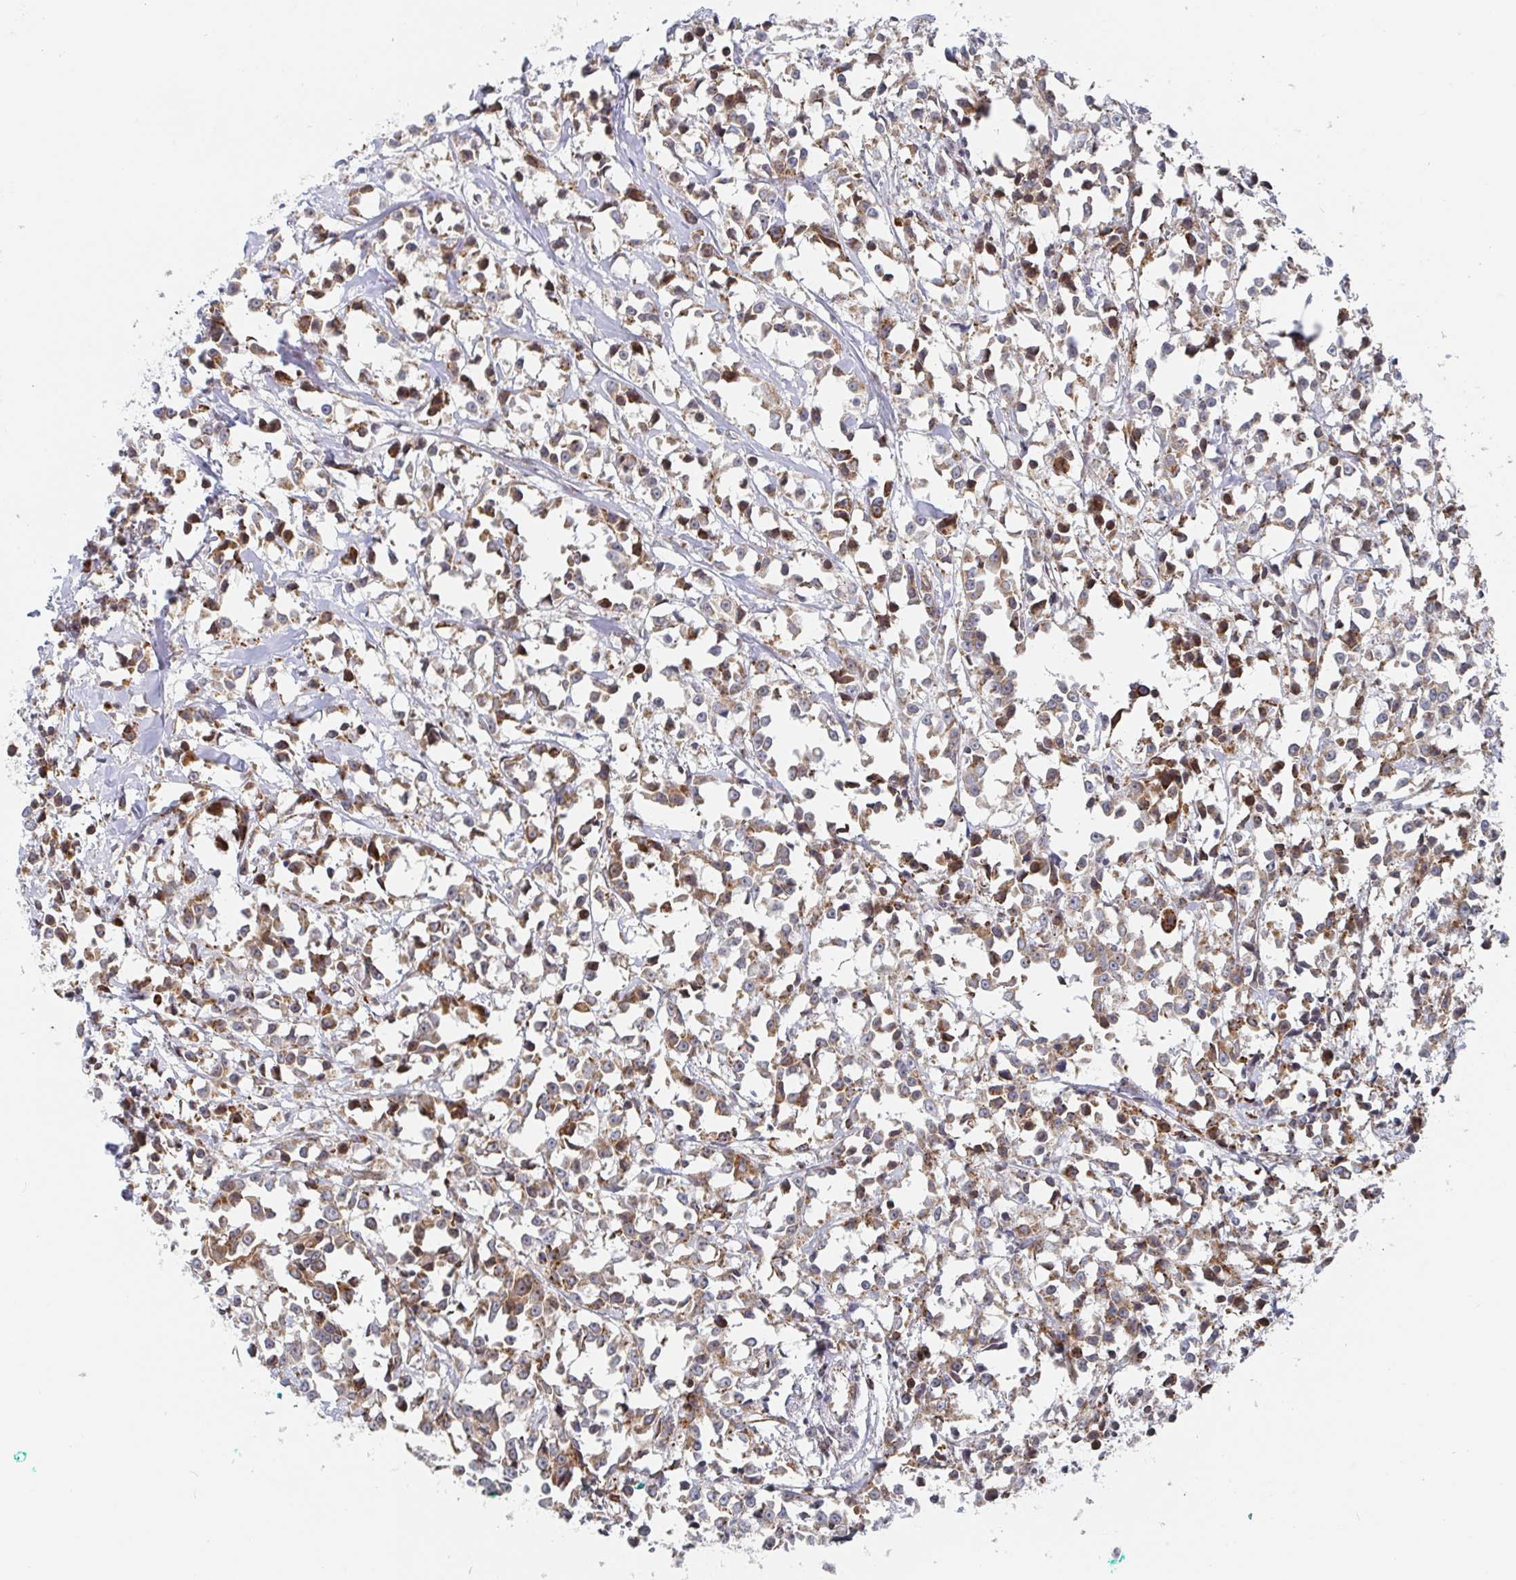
{"staining": {"intensity": "moderate", "quantity": ">75%", "location": "cytoplasmic/membranous"}, "tissue": "breast cancer", "cell_type": "Tumor cells", "image_type": "cancer", "snomed": [{"axis": "morphology", "description": "Duct carcinoma"}, {"axis": "topography", "description": "Breast"}], "caption": "A high-resolution photomicrograph shows immunohistochemistry (IHC) staining of breast invasive ductal carcinoma, which exhibits moderate cytoplasmic/membranous staining in about >75% of tumor cells.", "gene": "STARD8", "patient": {"sex": "female", "age": 80}}